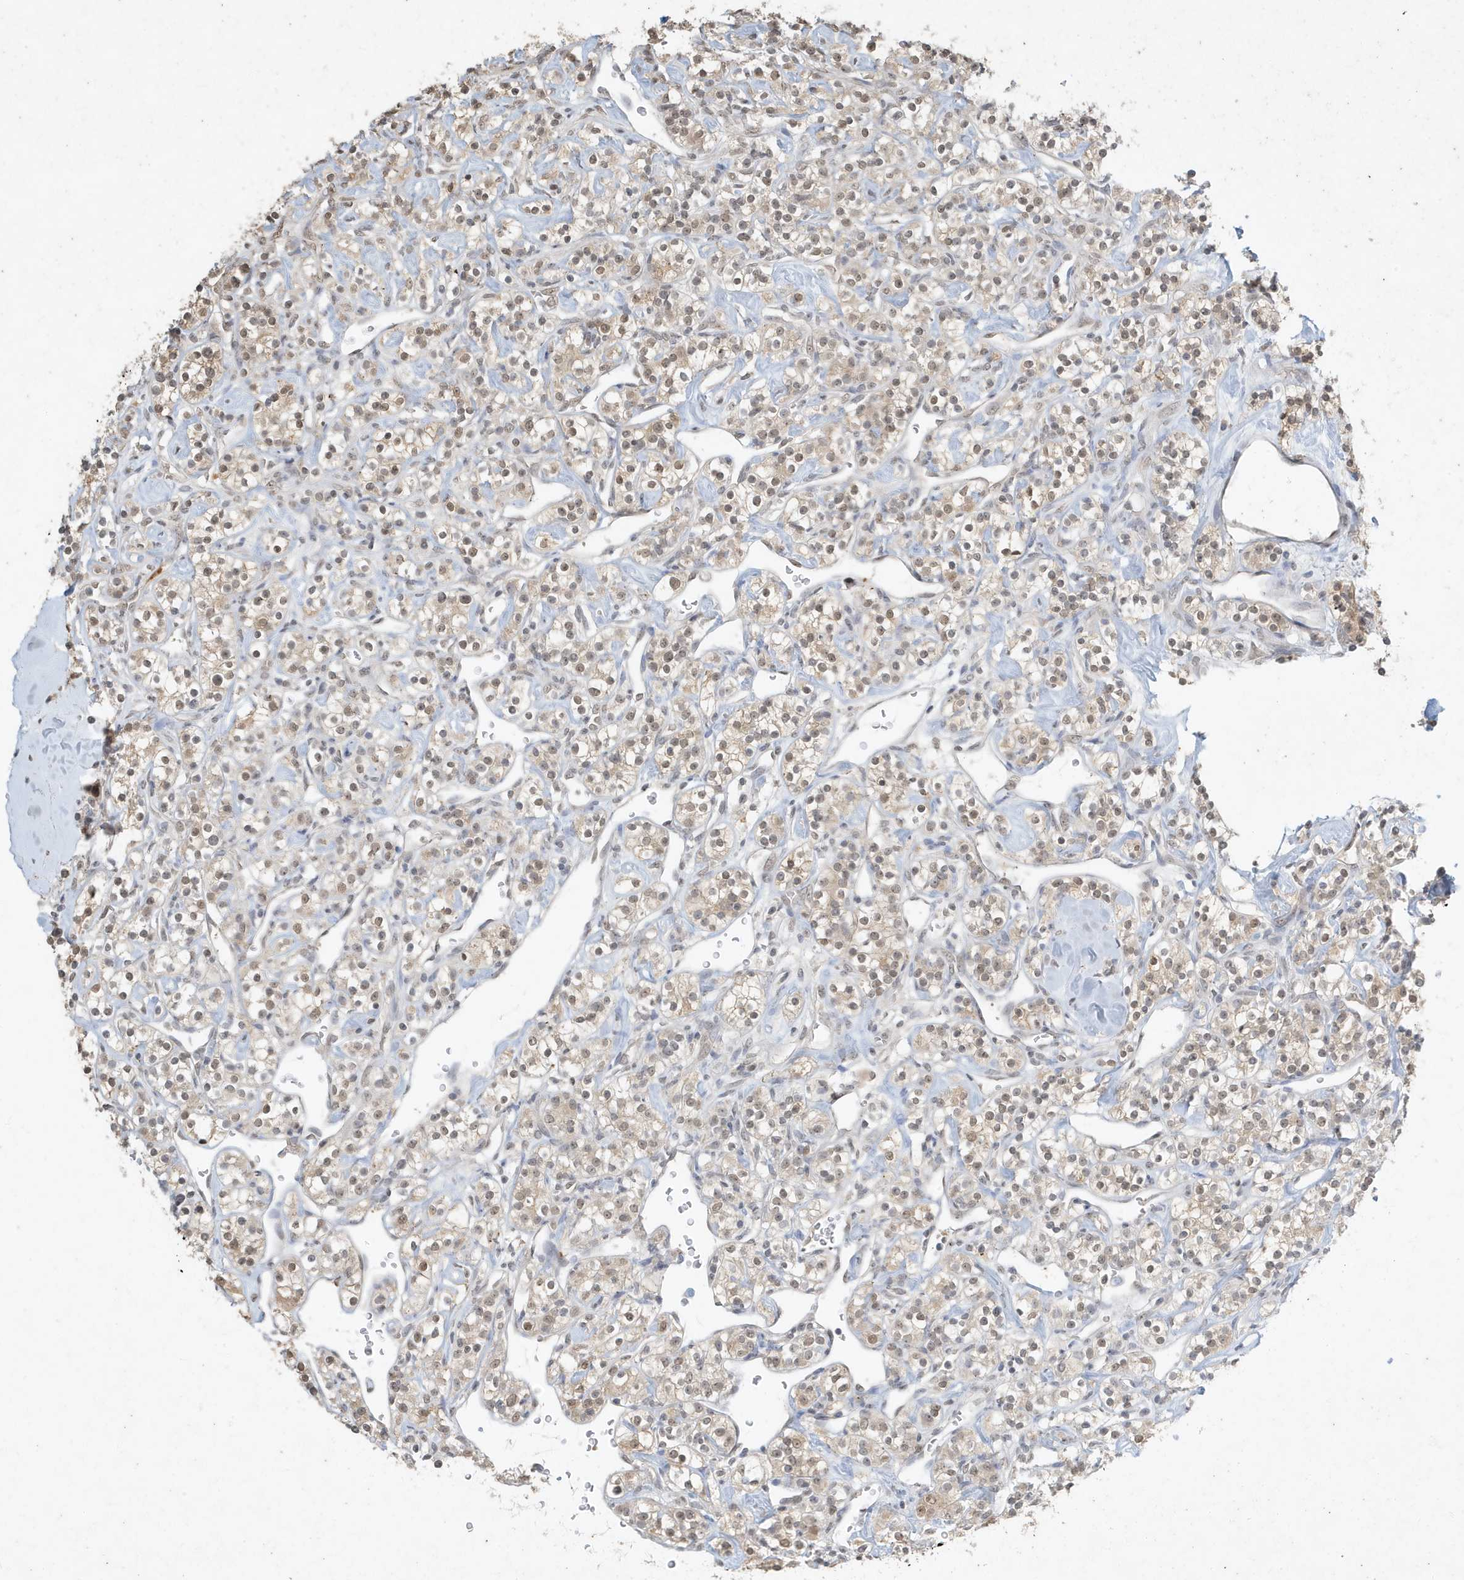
{"staining": {"intensity": "weak", "quantity": ">75%", "location": "cytoplasmic/membranous,nuclear"}, "tissue": "renal cancer", "cell_type": "Tumor cells", "image_type": "cancer", "snomed": [{"axis": "morphology", "description": "Adenocarcinoma, NOS"}, {"axis": "topography", "description": "Kidney"}], "caption": "Immunohistochemistry image of neoplastic tissue: renal cancer stained using immunohistochemistry displays low levels of weak protein expression localized specifically in the cytoplasmic/membranous and nuclear of tumor cells, appearing as a cytoplasmic/membranous and nuclear brown color.", "gene": "DEFA1", "patient": {"sex": "male", "age": 77}}